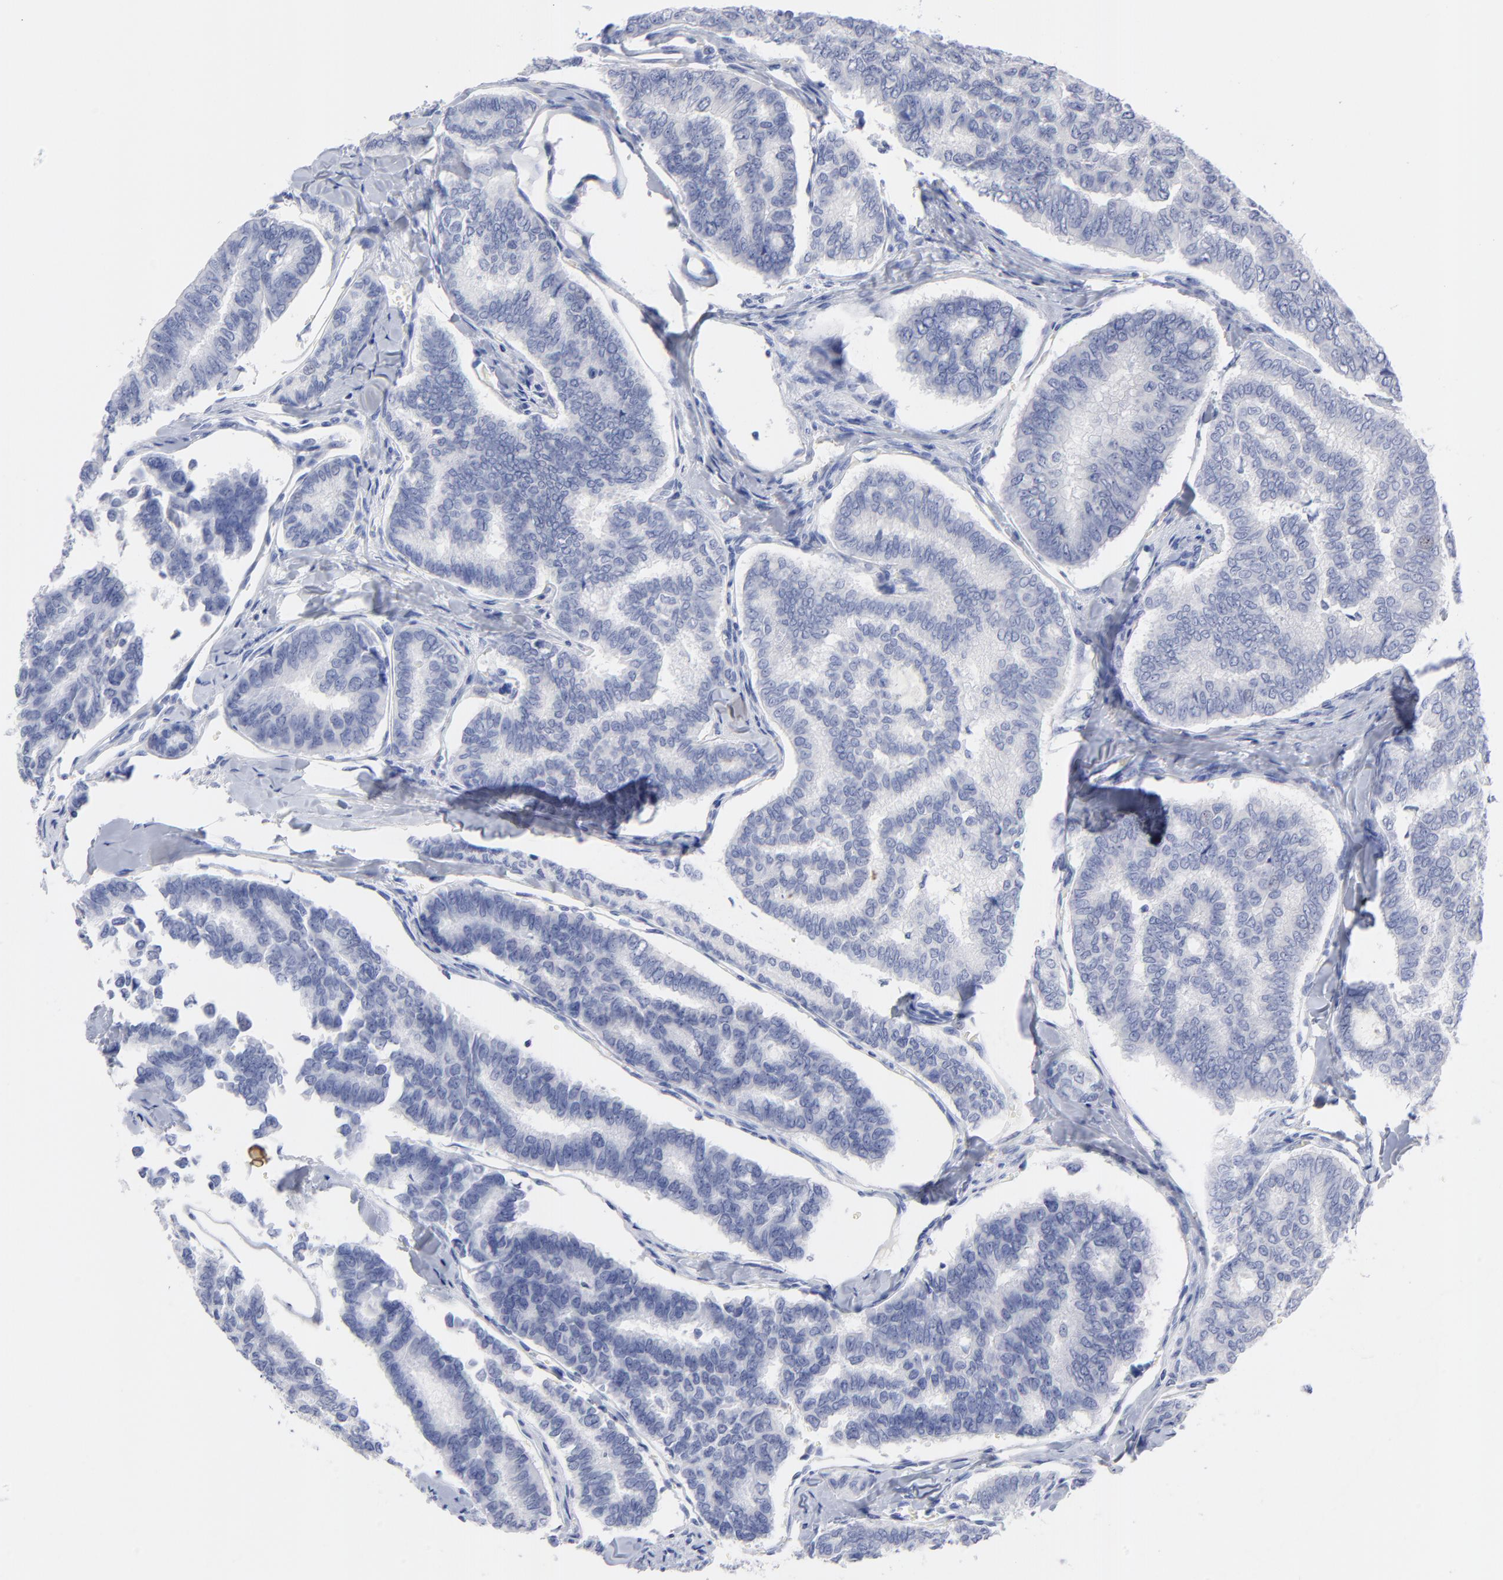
{"staining": {"intensity": "negative", "quantity": "none", "location": "none"}, "tissue": "thyroid cancer", "cell_type": "Tumor cells", "image_type": "cancer", "snomed": [{"axis": "morphology", "description": "Papillary adenocarcinoma, NOS"}, {"axis": "topography", "description": "Thyroid gland"}], "caption": "A high-resolution image shows immunohistochemistry (IHC) staining of thyroid cancer, which reveals no significant staining in tumor cells. Brightfield microscopy of immunohistochemistry (IHC) stained with DAB (brown) and hematoxylin (blue), captured at high magnification.", "gene": "ACY1", "patient": {"sex": "female", "age": 35}}